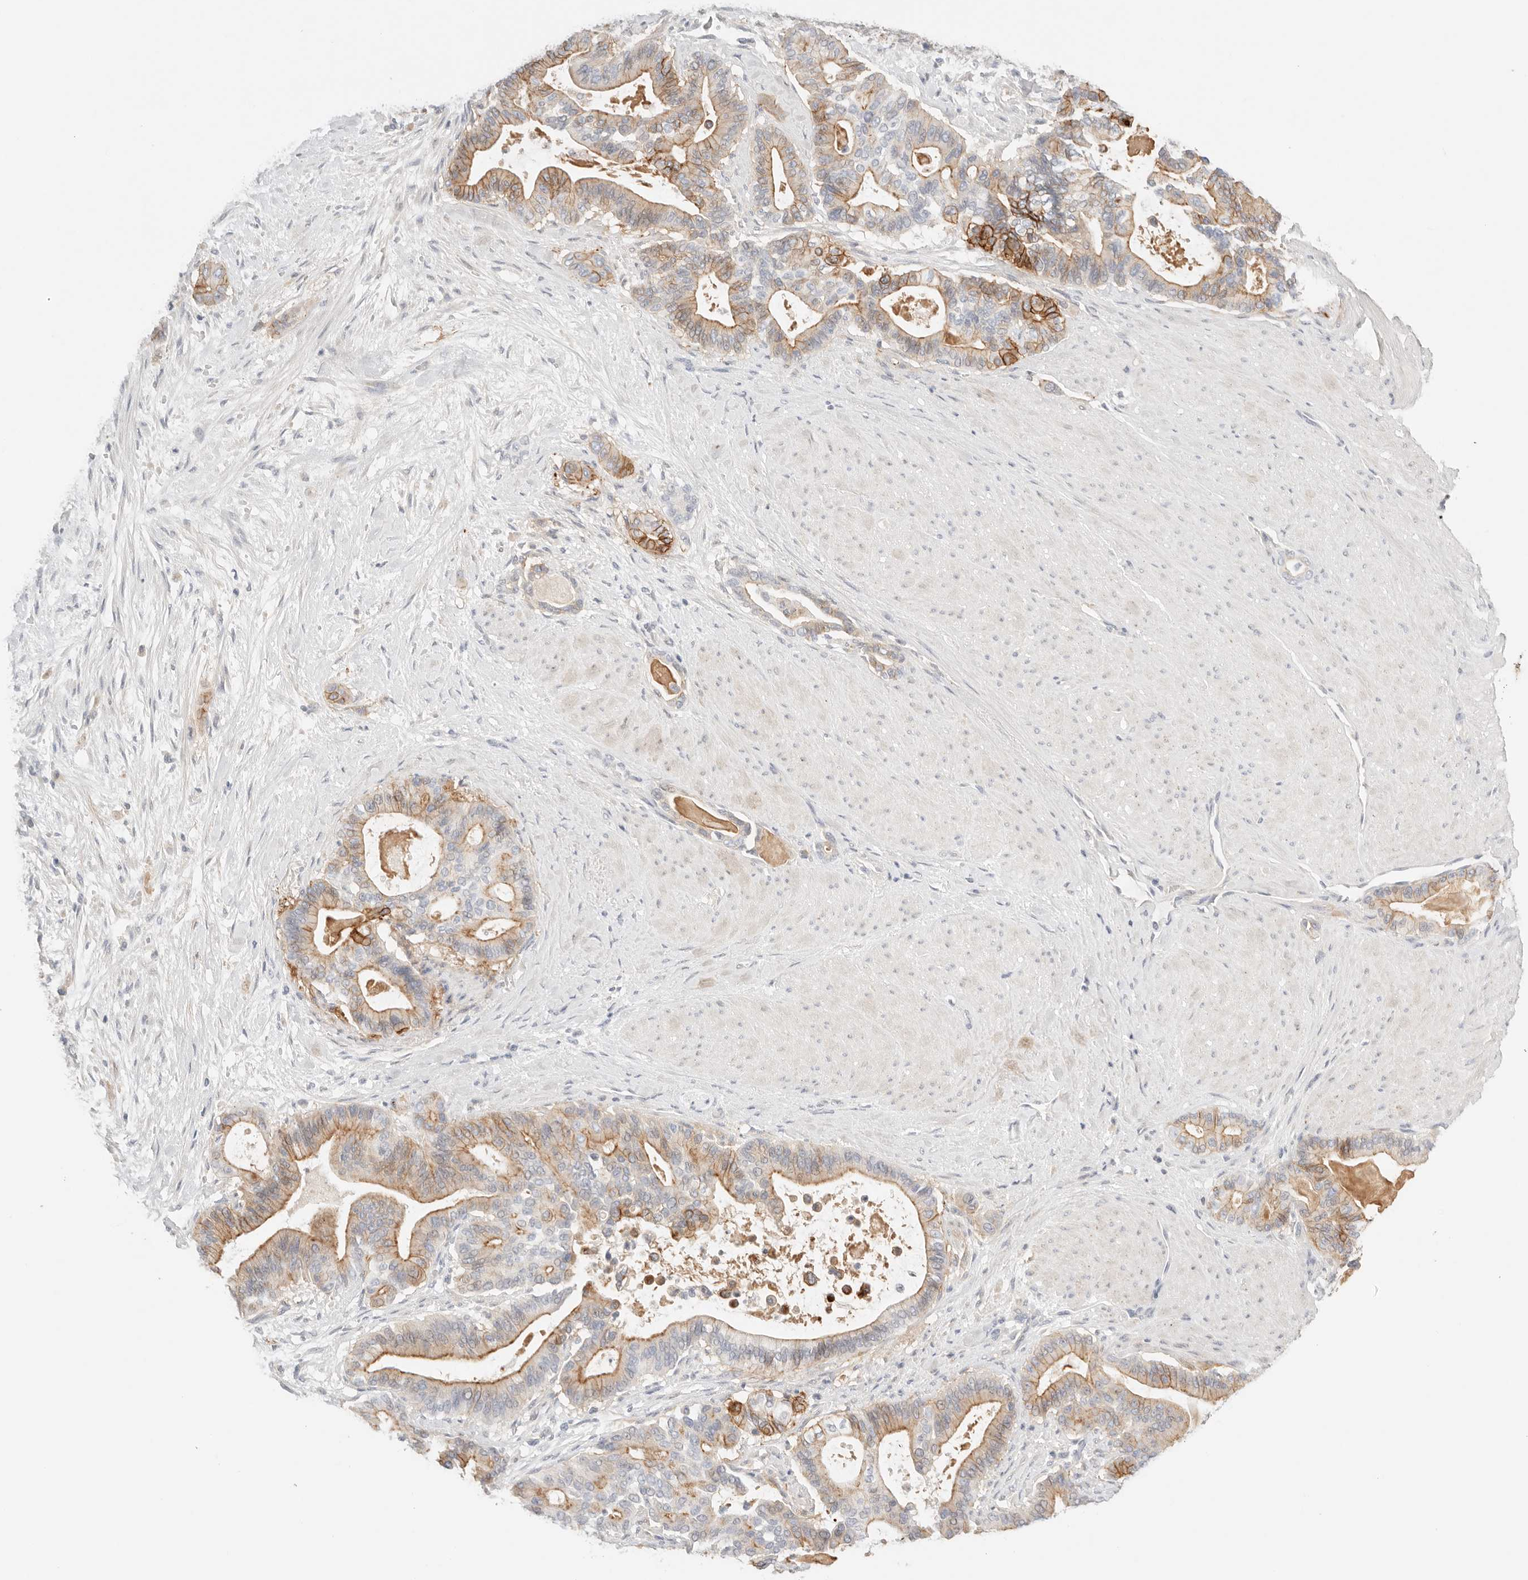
{"staining": {"intensity": "moderate", "quantity": "25%-75%", "location": "cytoplasmic/membranous"}, "tissue": "pancreatic cancer", "cell_type": "Tumor cells", "image_type": "cancer", "snomed": [{"axis": "morphology", "description": "Adenocarcinoma, NOS"}, {"axis": "topography", "description": "Pancreas"}], "caption": "Protein expression analysis of human pancreatic adenocarcinoma reveals moderate cytoplasmic/membranous staining in approximately 25%-75% of tumor cells.", "gene": "CEP120", "patient": {"sex": "male", "age": 63}}